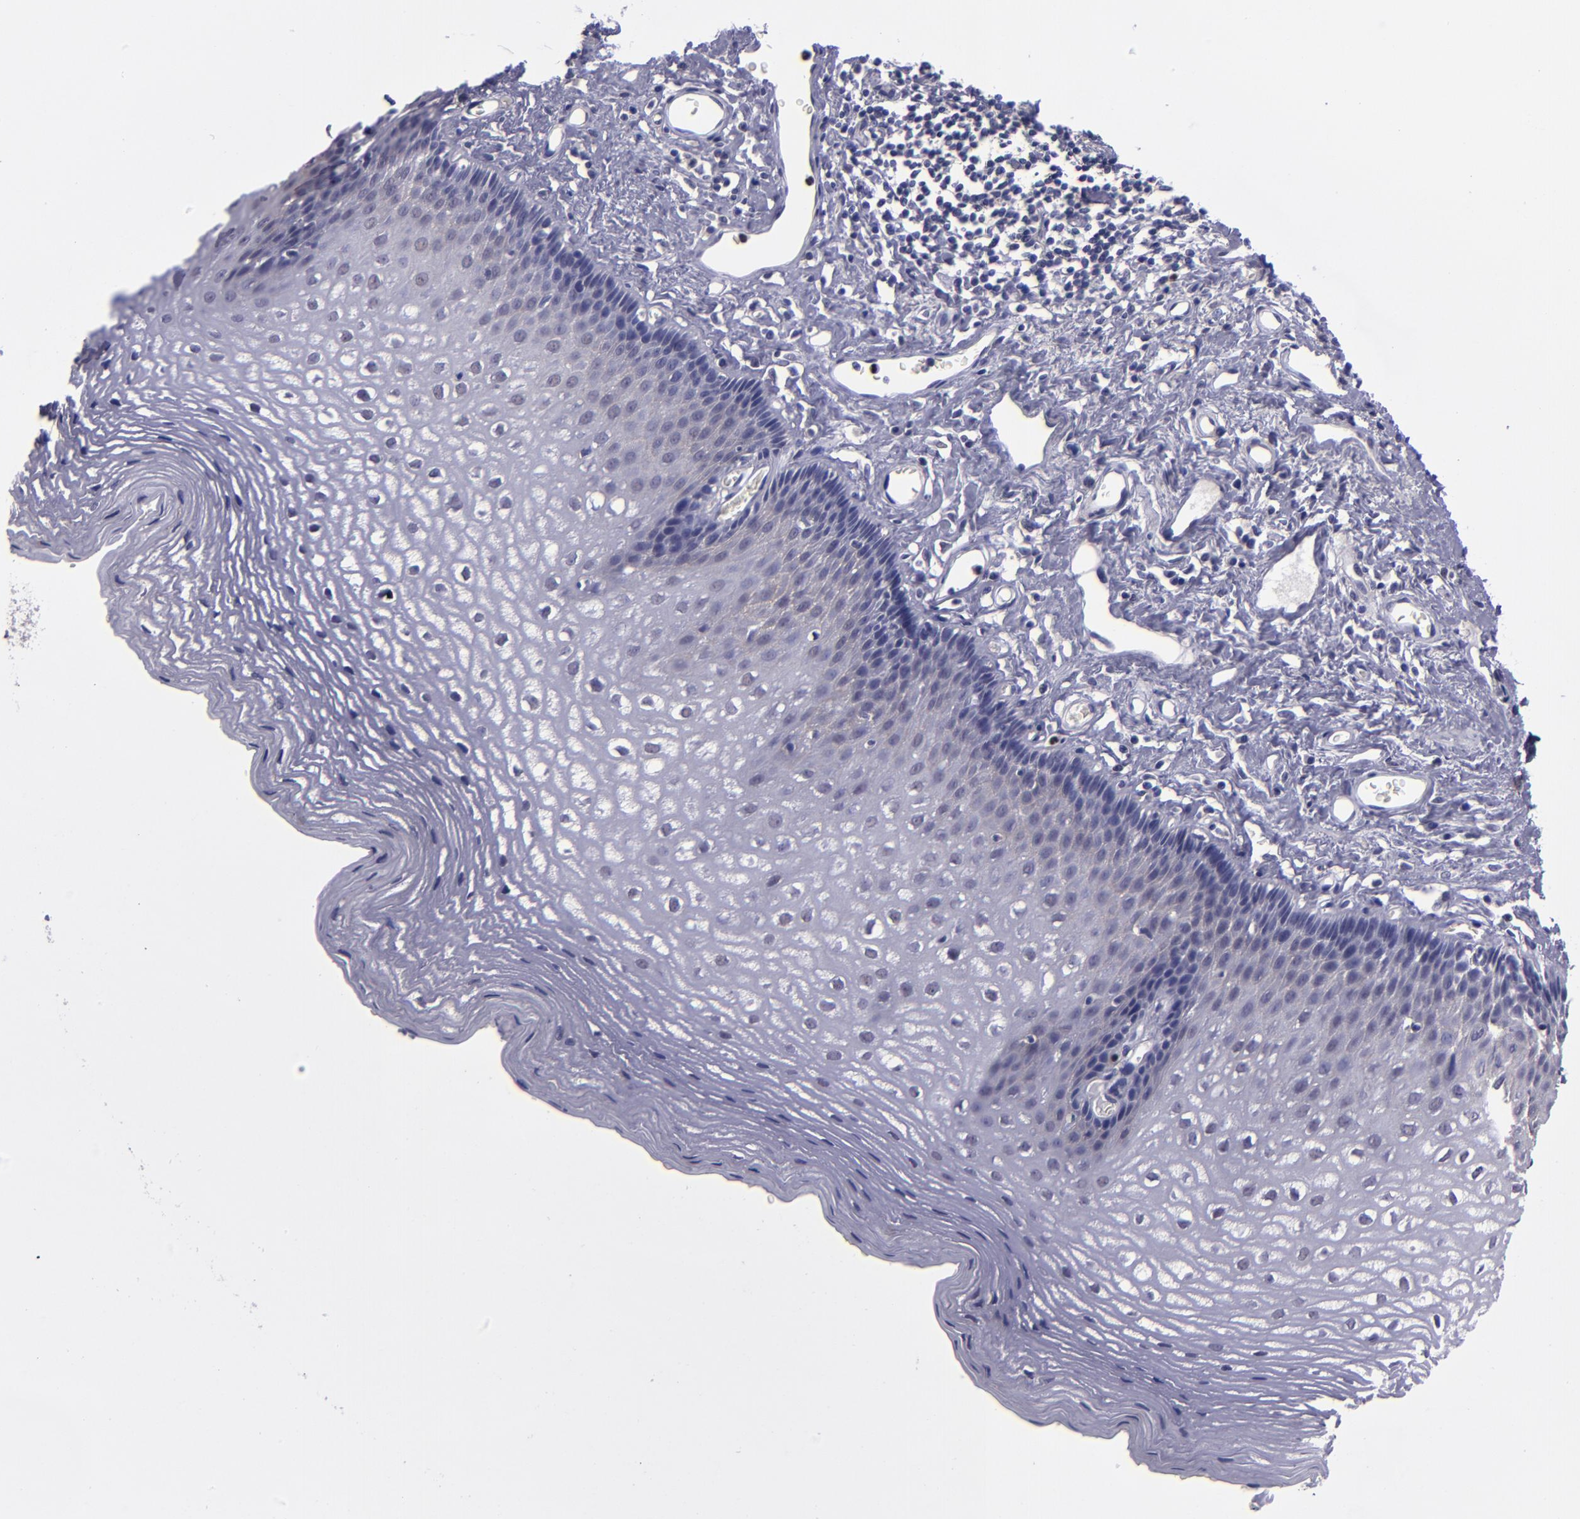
{"staining": {"intensity": "negative", "quantity": "none", "location": "none"}, "tissue": "esophagus", "cell_type": "Squamous epithelial cells", "image_type": "normal", "snomed": [{"axis": "morphology", "description": "Normal tissue, NOS"}, {"axis": "topography", "description": "Esophagus"}], "caption": "This is an immunohistochemistry (IHC) image of normal esophagus. There is no staining in squamous epithelial cells.", "gene": "CEBPE", "patient": {"sex": "female", "age": 70}}